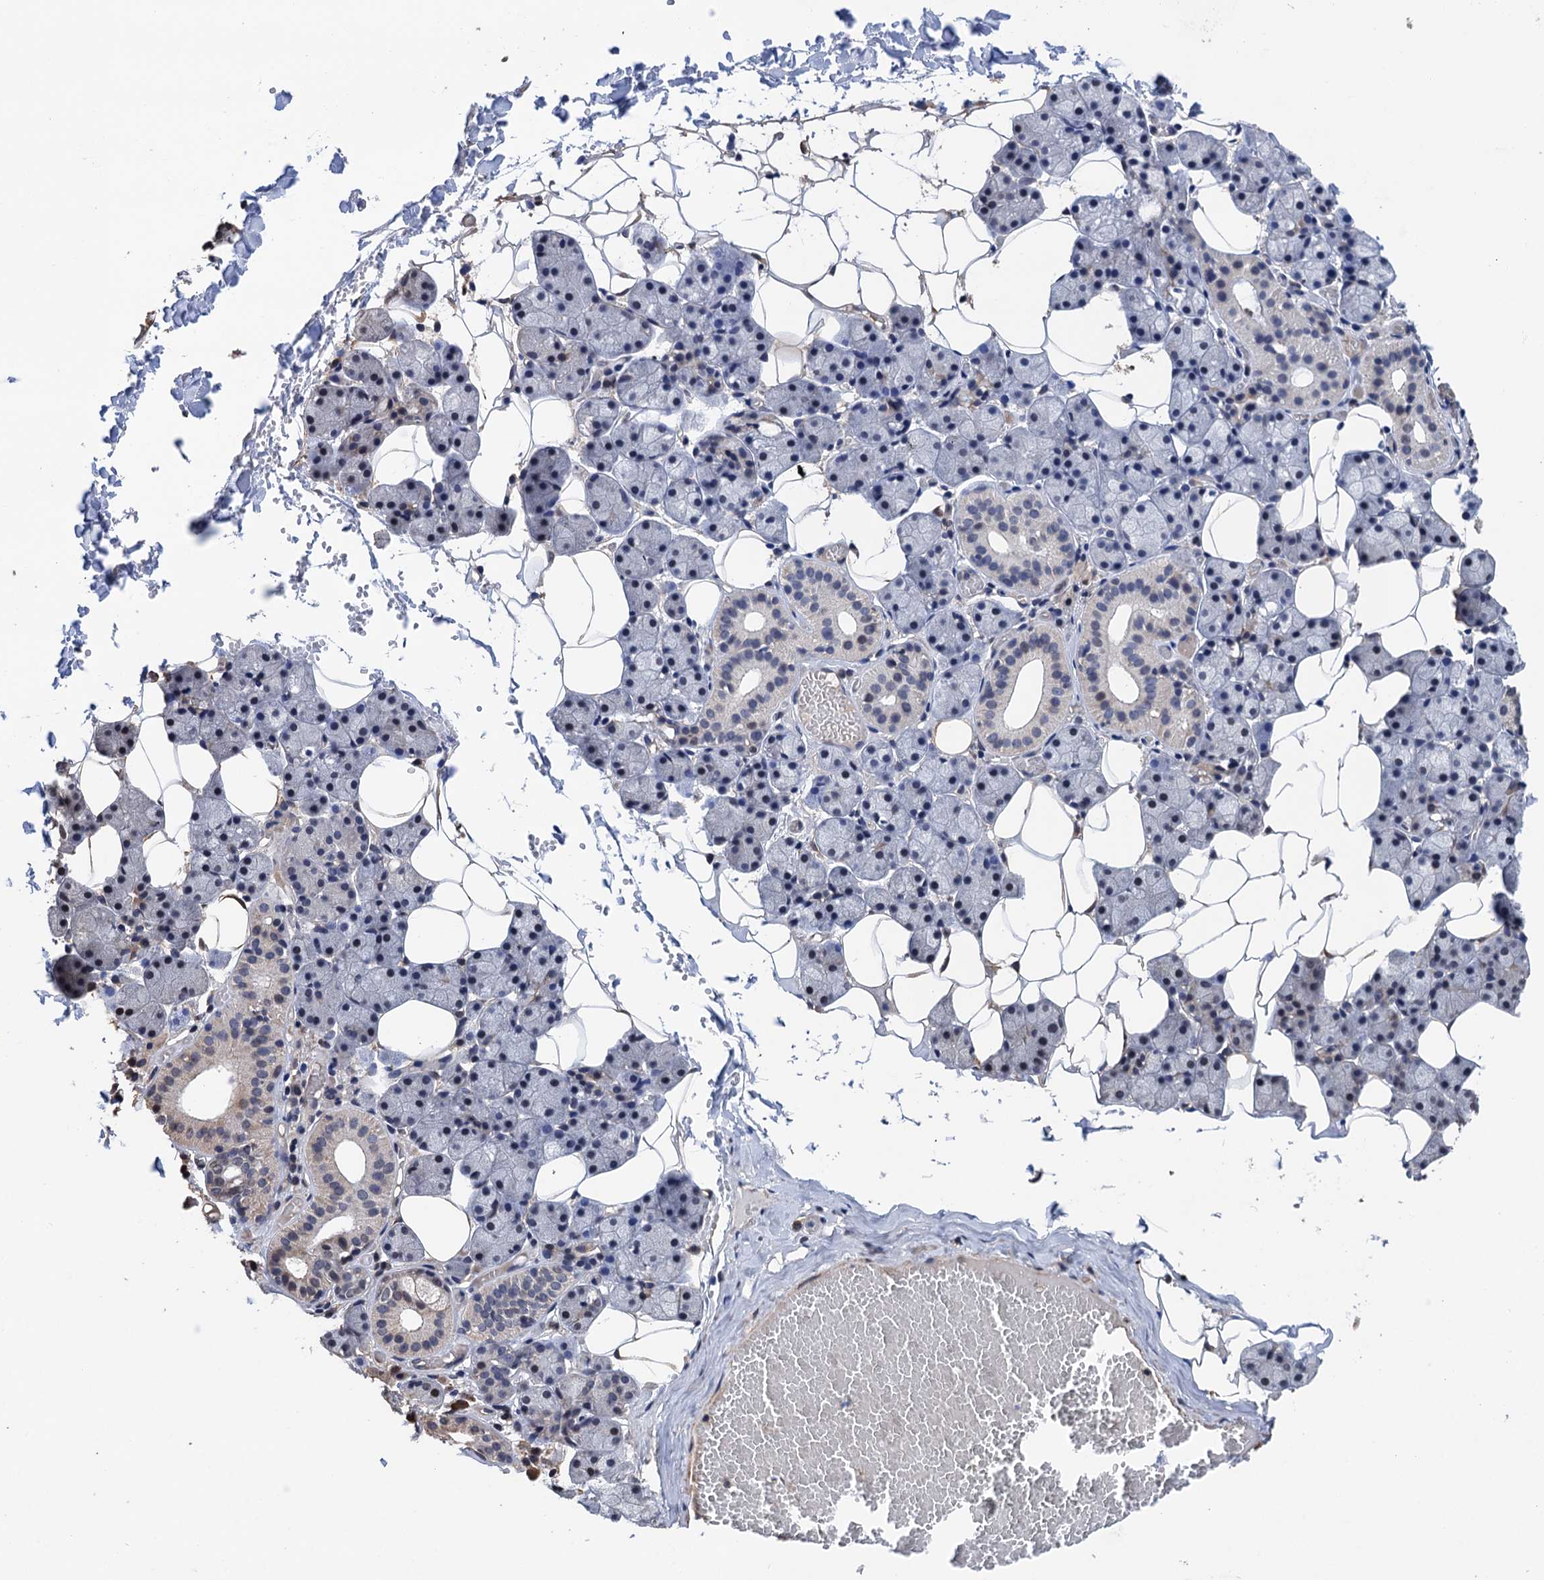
{"staining": {"intensity": "weak", "quantity": "<25%", "location": "cytoplasmic/membranous"}, "tissue": "salivary gland", "cell_type": "Glandular cells", "image_type": "normal", "snomed": [{"axis": "morphology", "description": "Normal tissue, NOS"}, {"axis": "topography", "description": "Salivary gland"}], "caption": "Salivary gland stained for a protein using IHC demonstrates no staining glandular cells.", "gene": "ART5", "patient": {"sex": "female", "age": 33}}